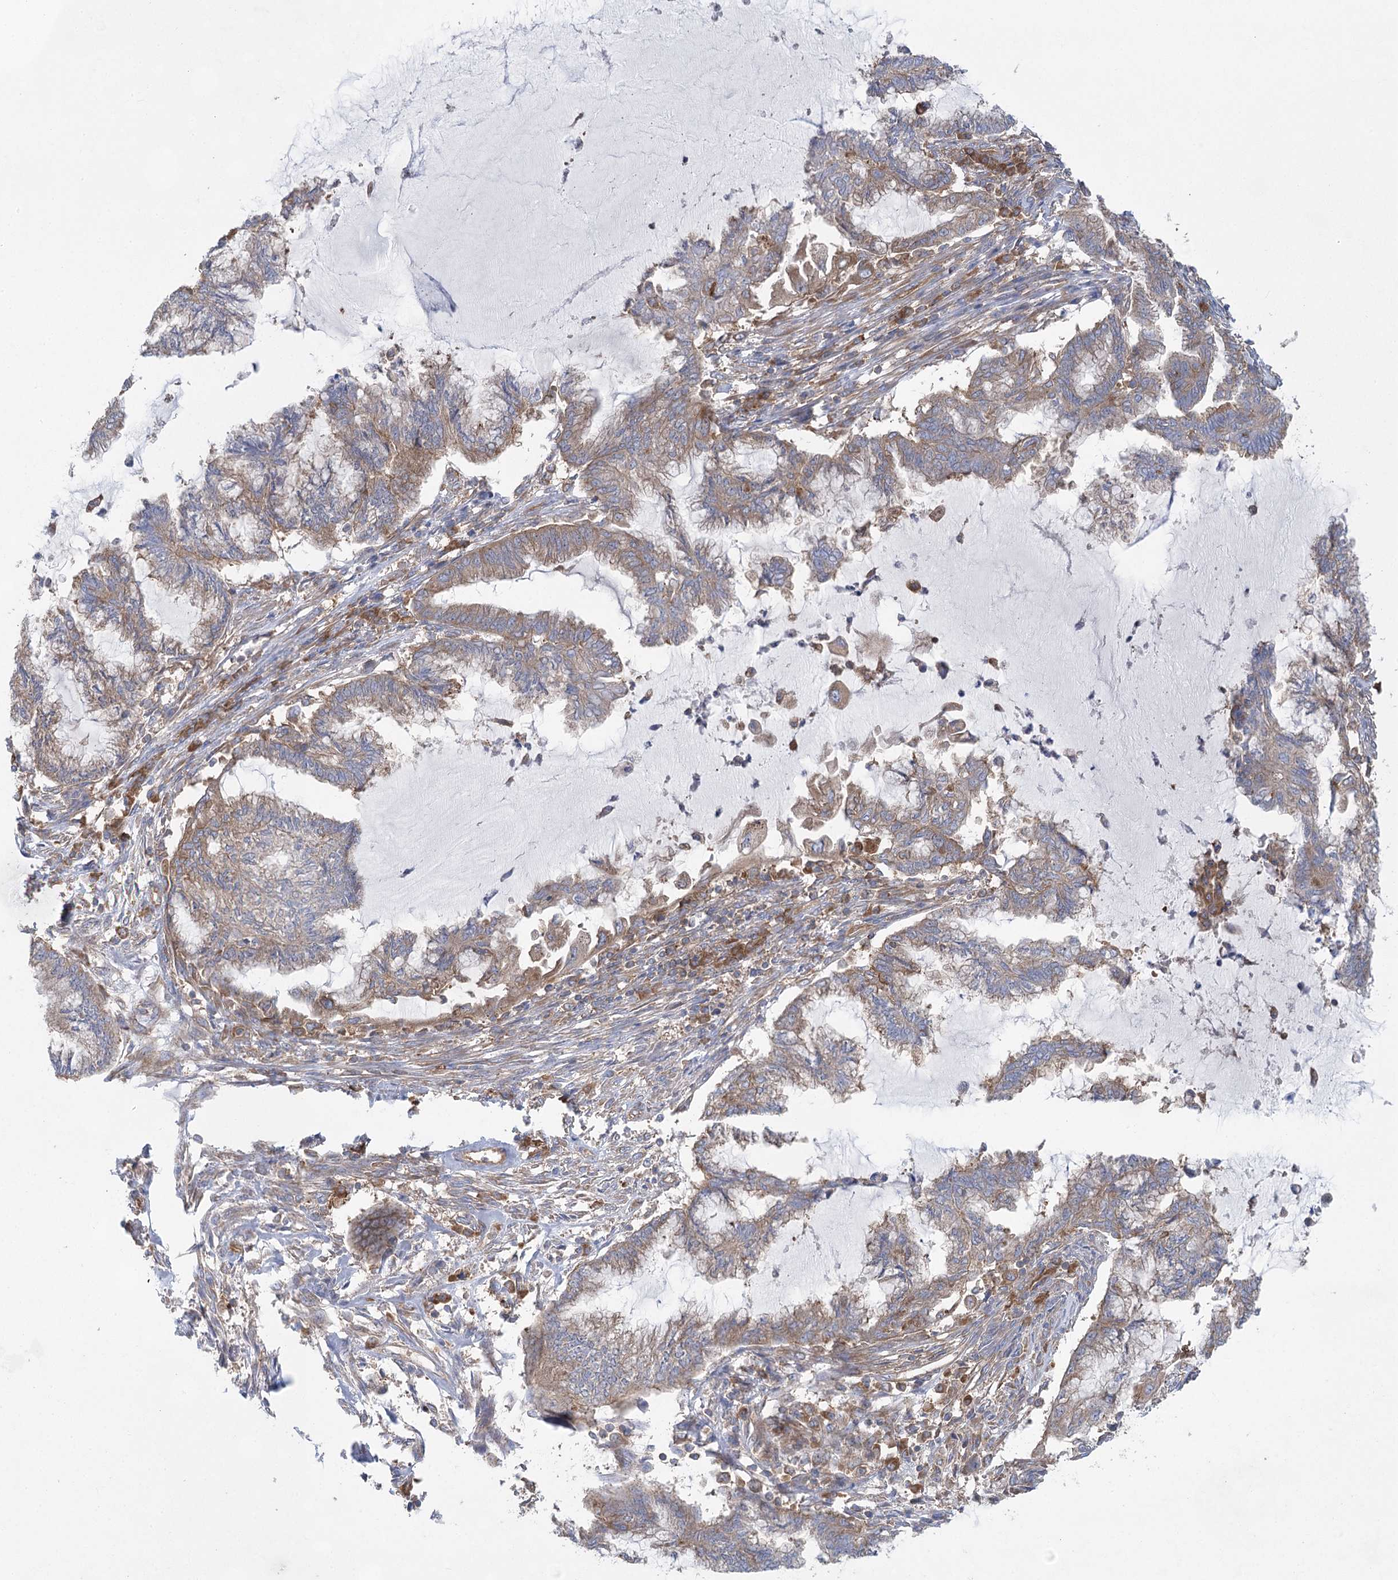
{"staining": {"intensity": "moderate", "quantity": ">75%", "location": "cytoplasmic/membranous"}, "tissue": "endometrial cancer", "cell_type": "Tumor cells", "image_type": "cancer", "snomed": [{"axis": "morphology", "description": "Adenocarcinoma, NOS"}, {"axis": "topography", "description": "Endometrium"}], "caption": "Protein analysis of endometrial adenocarcinoma tissue reveals moderate cytoplasmic/membranous expression in about >75% of tumor cells. The protein of interest is shown in brown color, while the nuclei are stained blue.", "gene": "EIF3A", "patient": {"sex": "female", "age": 86}}